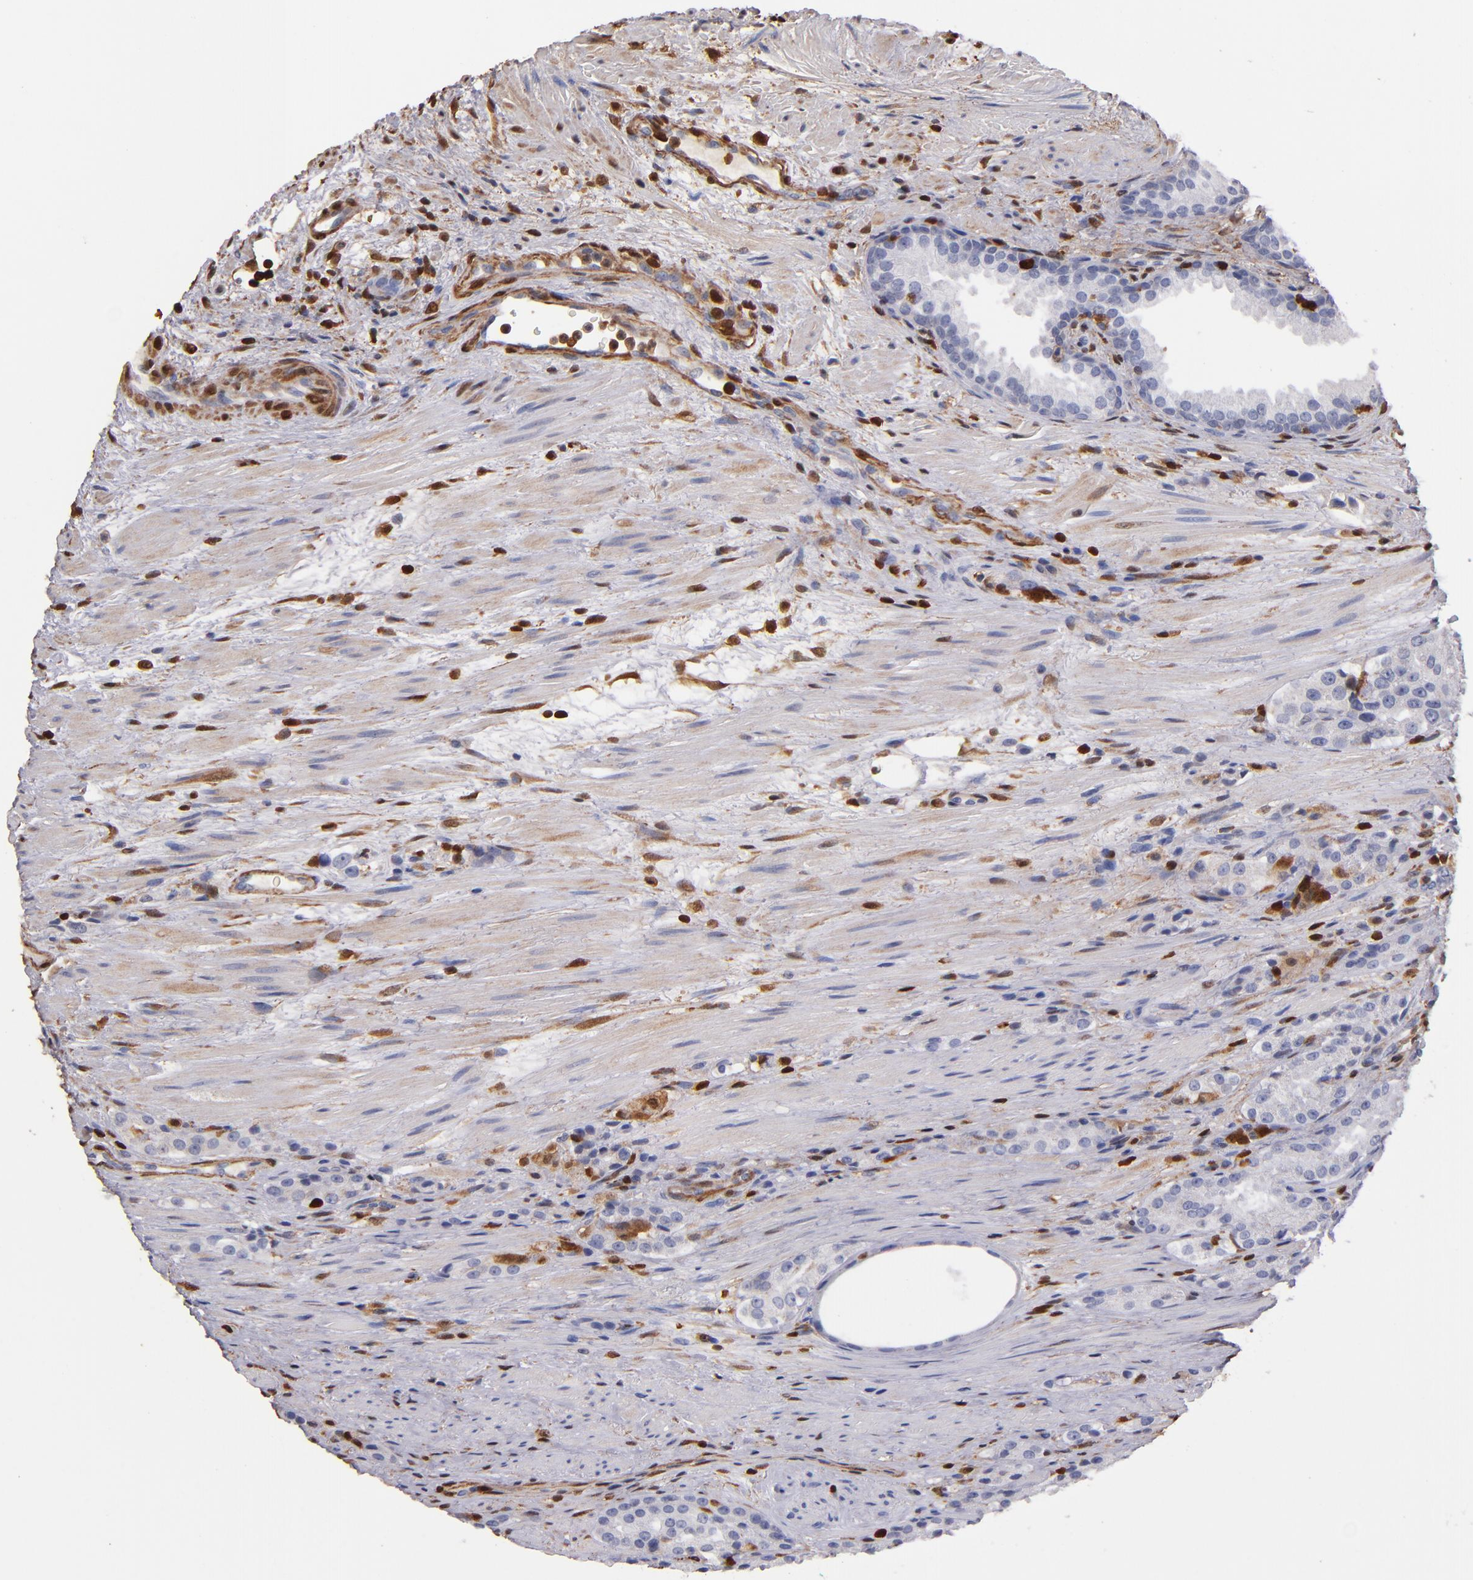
{"staining": {"intensity": "negative", "quantity": "none", "location": "none"}, "tissue": "prostate cancer", "cell_type": "Tumor cells", "image_type": "cancer", "snomed": [{"axis": "morphology", "description": "Adenocarcinoma, High grade"}, {"axis": "topography", "description": "Prostate"}], "caption": "Image shows no significant protein expression in tumor cells of prostate cancer (high-grade adenocarcinoma).", "gene": "S100A4", "patient": {"sex": "male", "age": 72}}